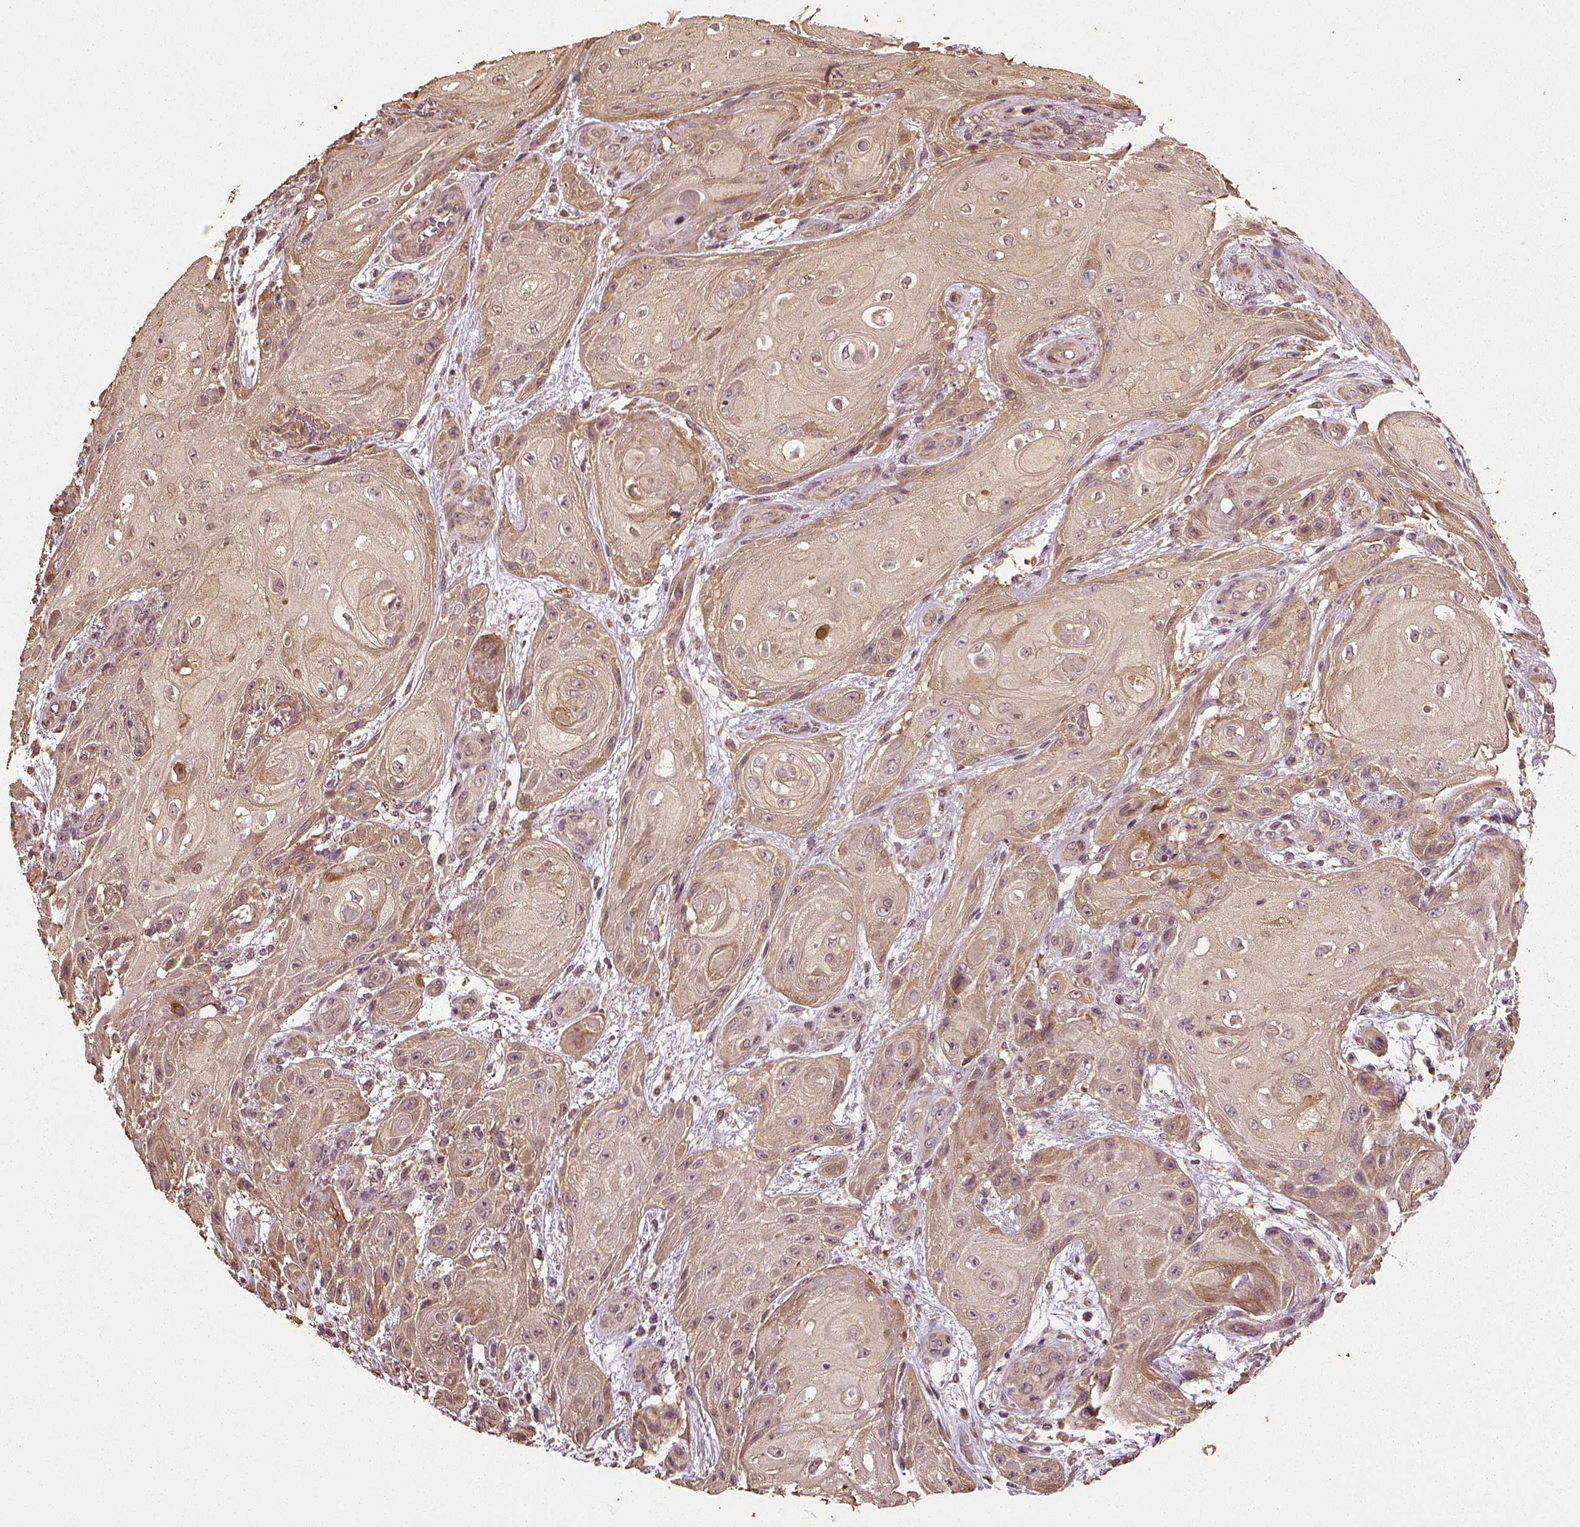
{"staining": {"intensity": "moderate", "quantity": ">75%", "location": "cytoplasmic/membranous"}, "tissue": "skin cancer", "cell_type": "Tumor cells", "image_type": "cancer", "snomed": [{"axis": "morphology", "description": "Squamous cell carcinoma, NOS"}, {"axis": "topography", "description": "Skin"}], "caption": "Immunohistochemical staining of squamous cell carcinoma (skin) shows medium levels of moderate cytoplasmic/membranous expression in about >75% of tumor cells.", "gene": "ERV3-1", "patient": {"sex": "male", "age": 62}}